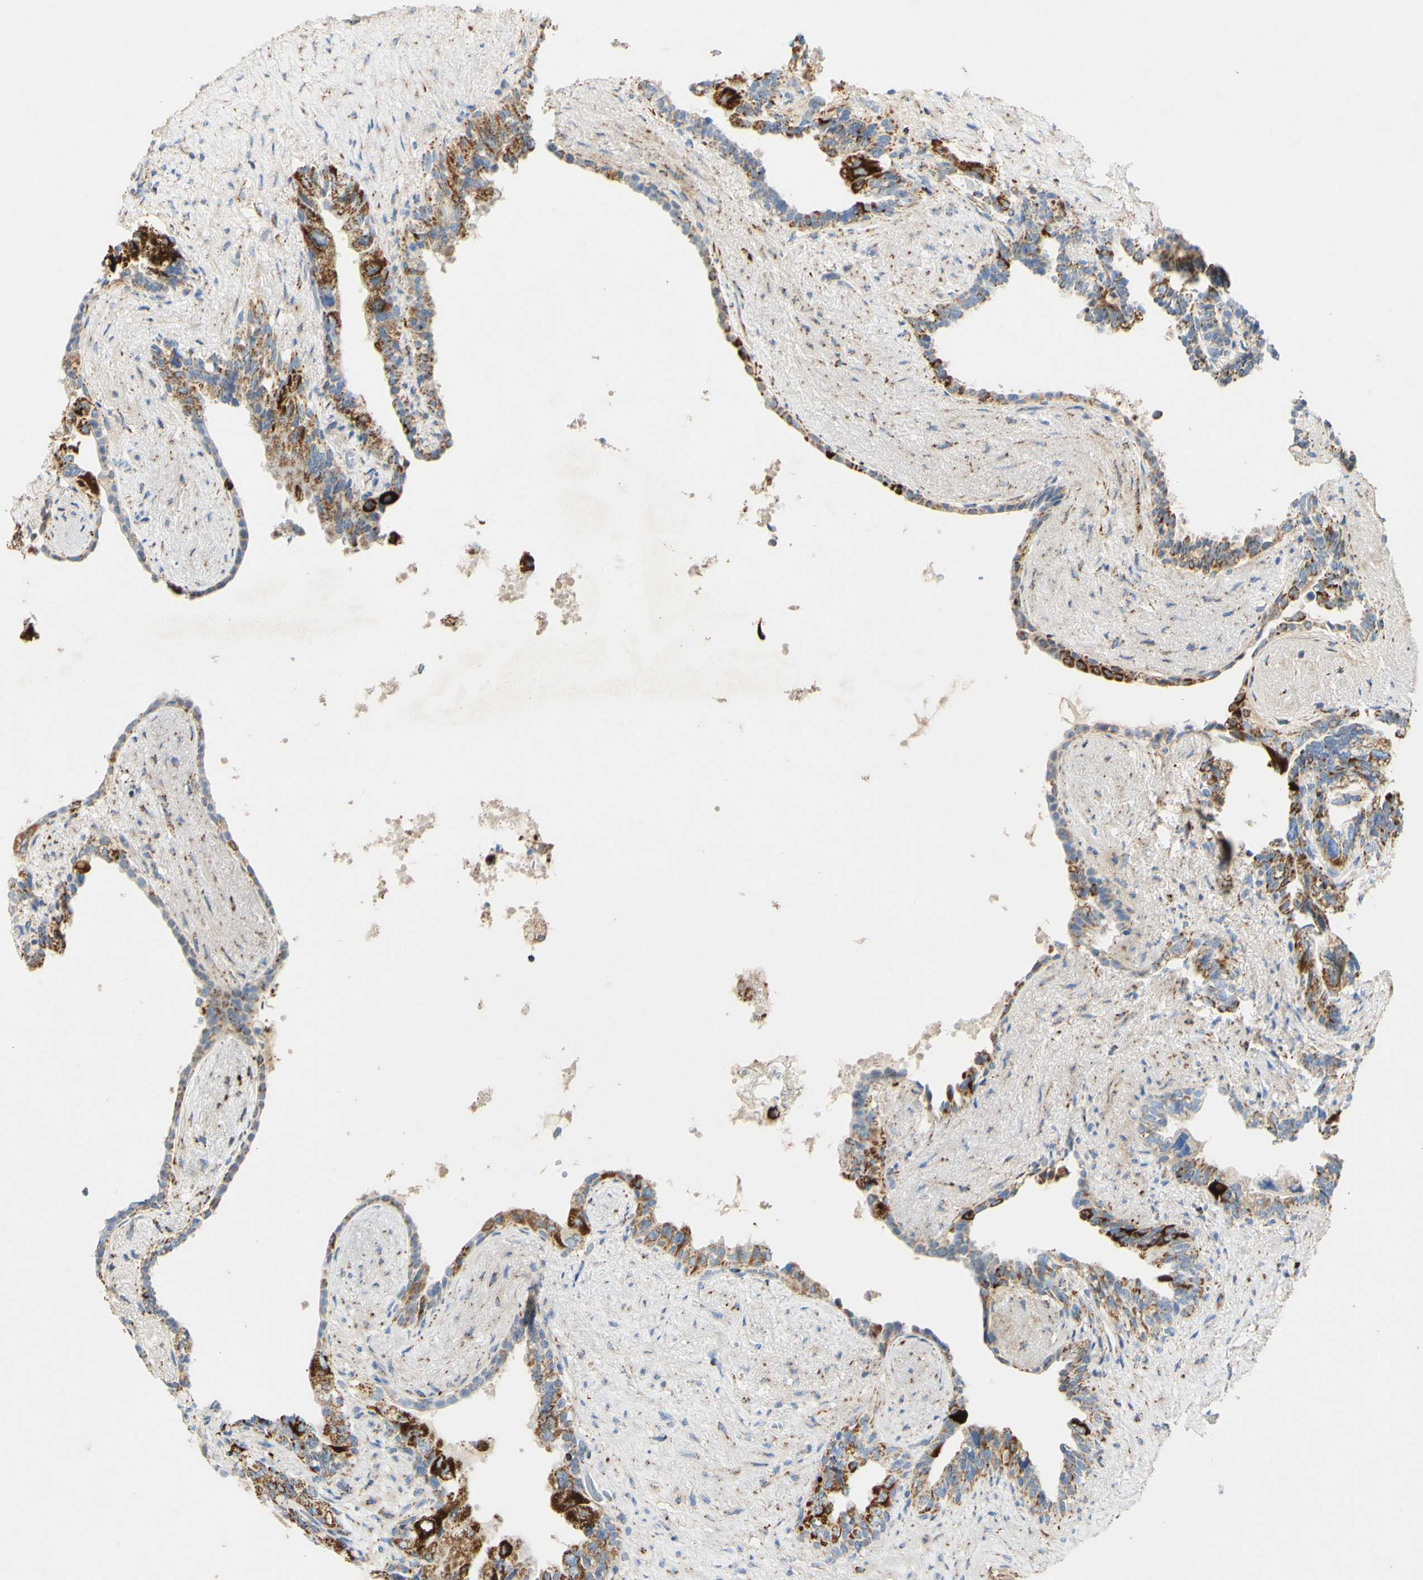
{"staining": {"intensity": "strong", "quantity": "25%-75%", "location": "cytoplasmic/membranous"}, "tissue": "seminal vesicle", "cell_type": "Glandular cells", "image_type": "normal", "snomed": [{"axis": "morphology", "description": "Normal tissue, NOS"}, {"axis": "topography", "description": "Seminal veicle"}], "caption": "The immunohistochemical stain labels strong cytoplasmic/membranous staining in glandular cells of benign seminal vesicle.", "gene": "OXCT1", "patient": {"sex": "male", "age": 63}}